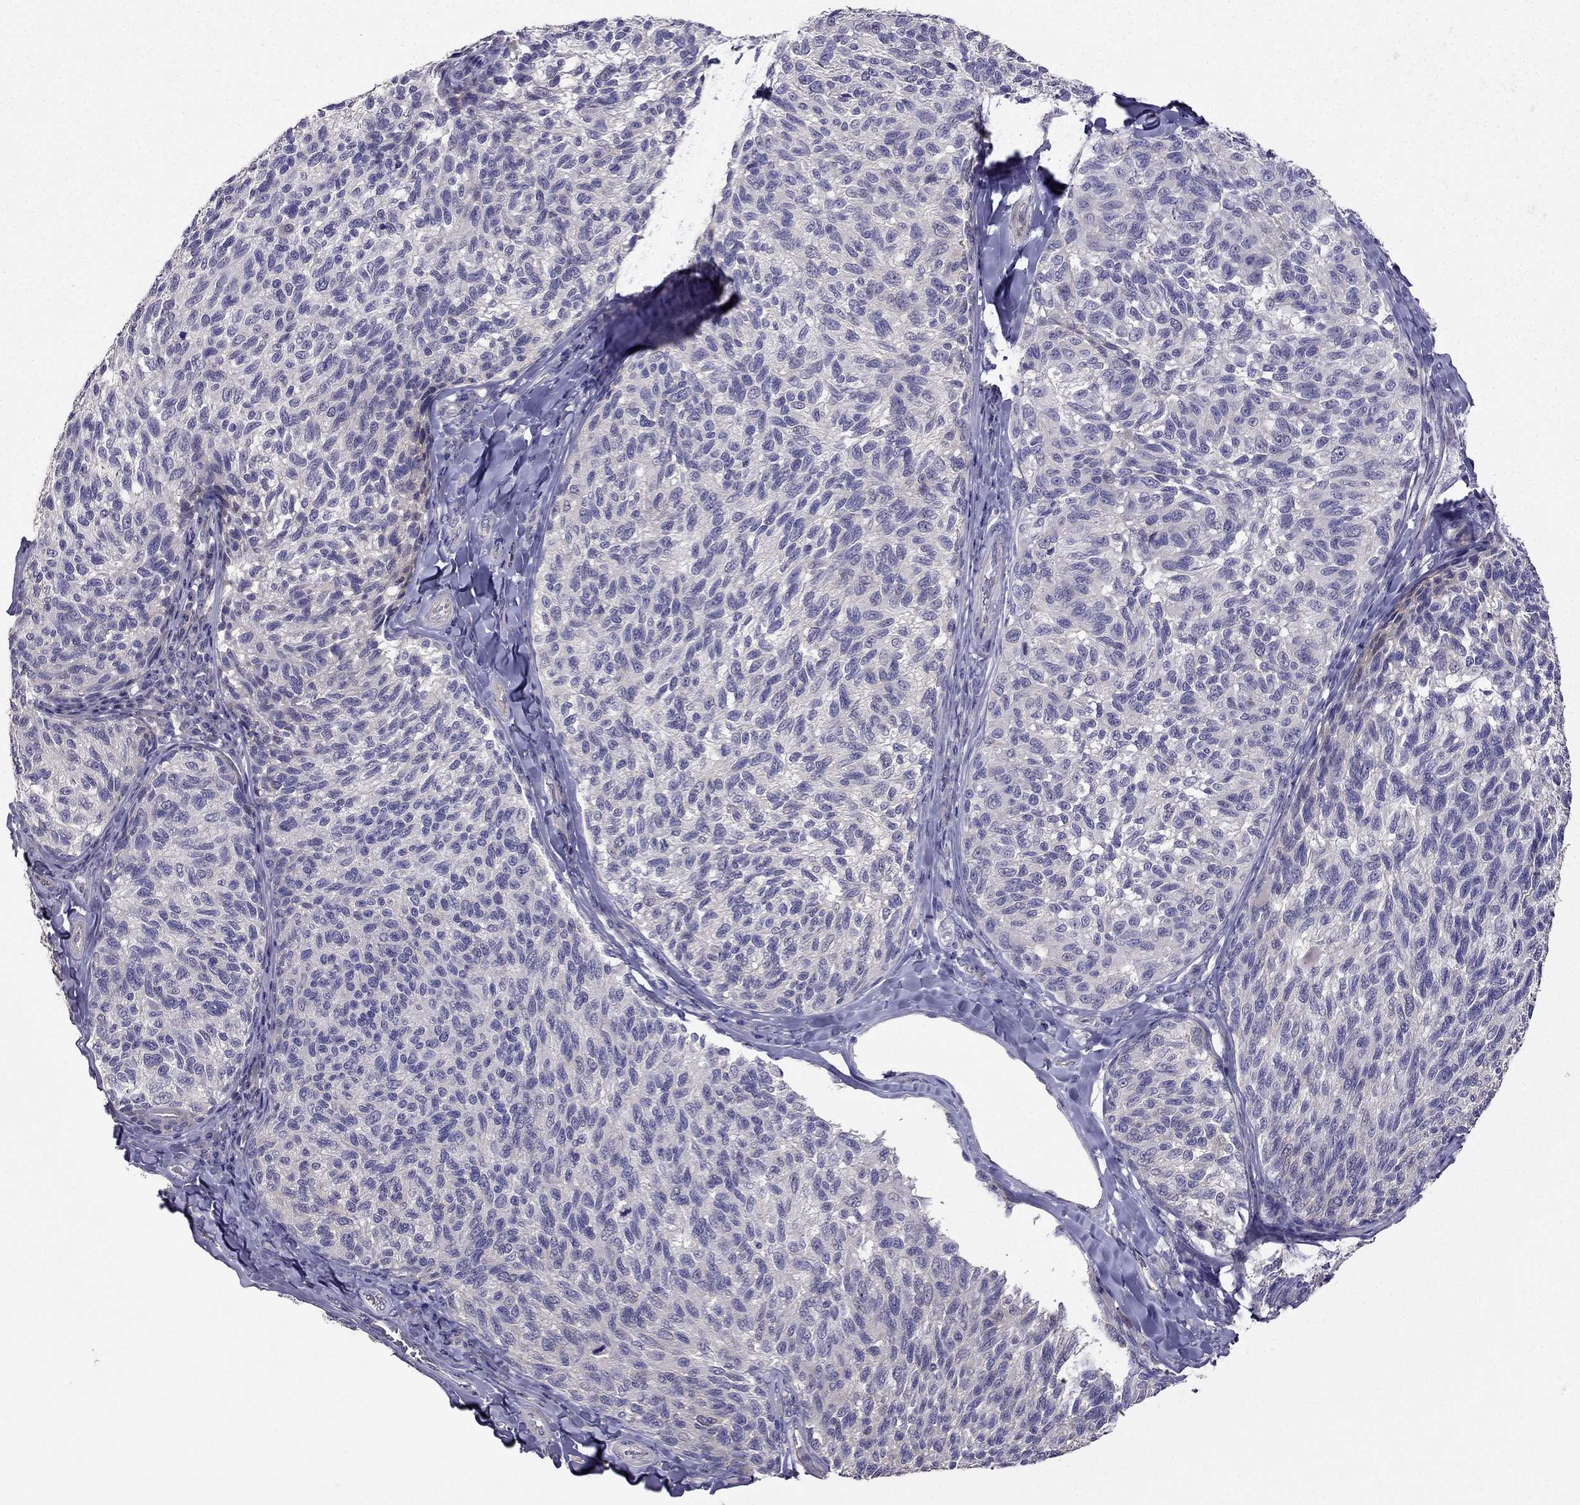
{"staining": {"intensity": "negative", "quantity": "none", "location": "none"}, "tissue": "melanoma", "cell_type": "Tumor cells", "image_type": "cancer", "snomed": [{"axis": "morphology", "description": "Malignant melanoma, NOS"}, {"axis": "topography", "description": "Skin"}], "caption": "A histopathology image of malignant melanoma stained for a protein demonstrates no brown staining in tumor cells.", "gene": "AS3MT", "patient": {"sex": "female", "age": 73}}